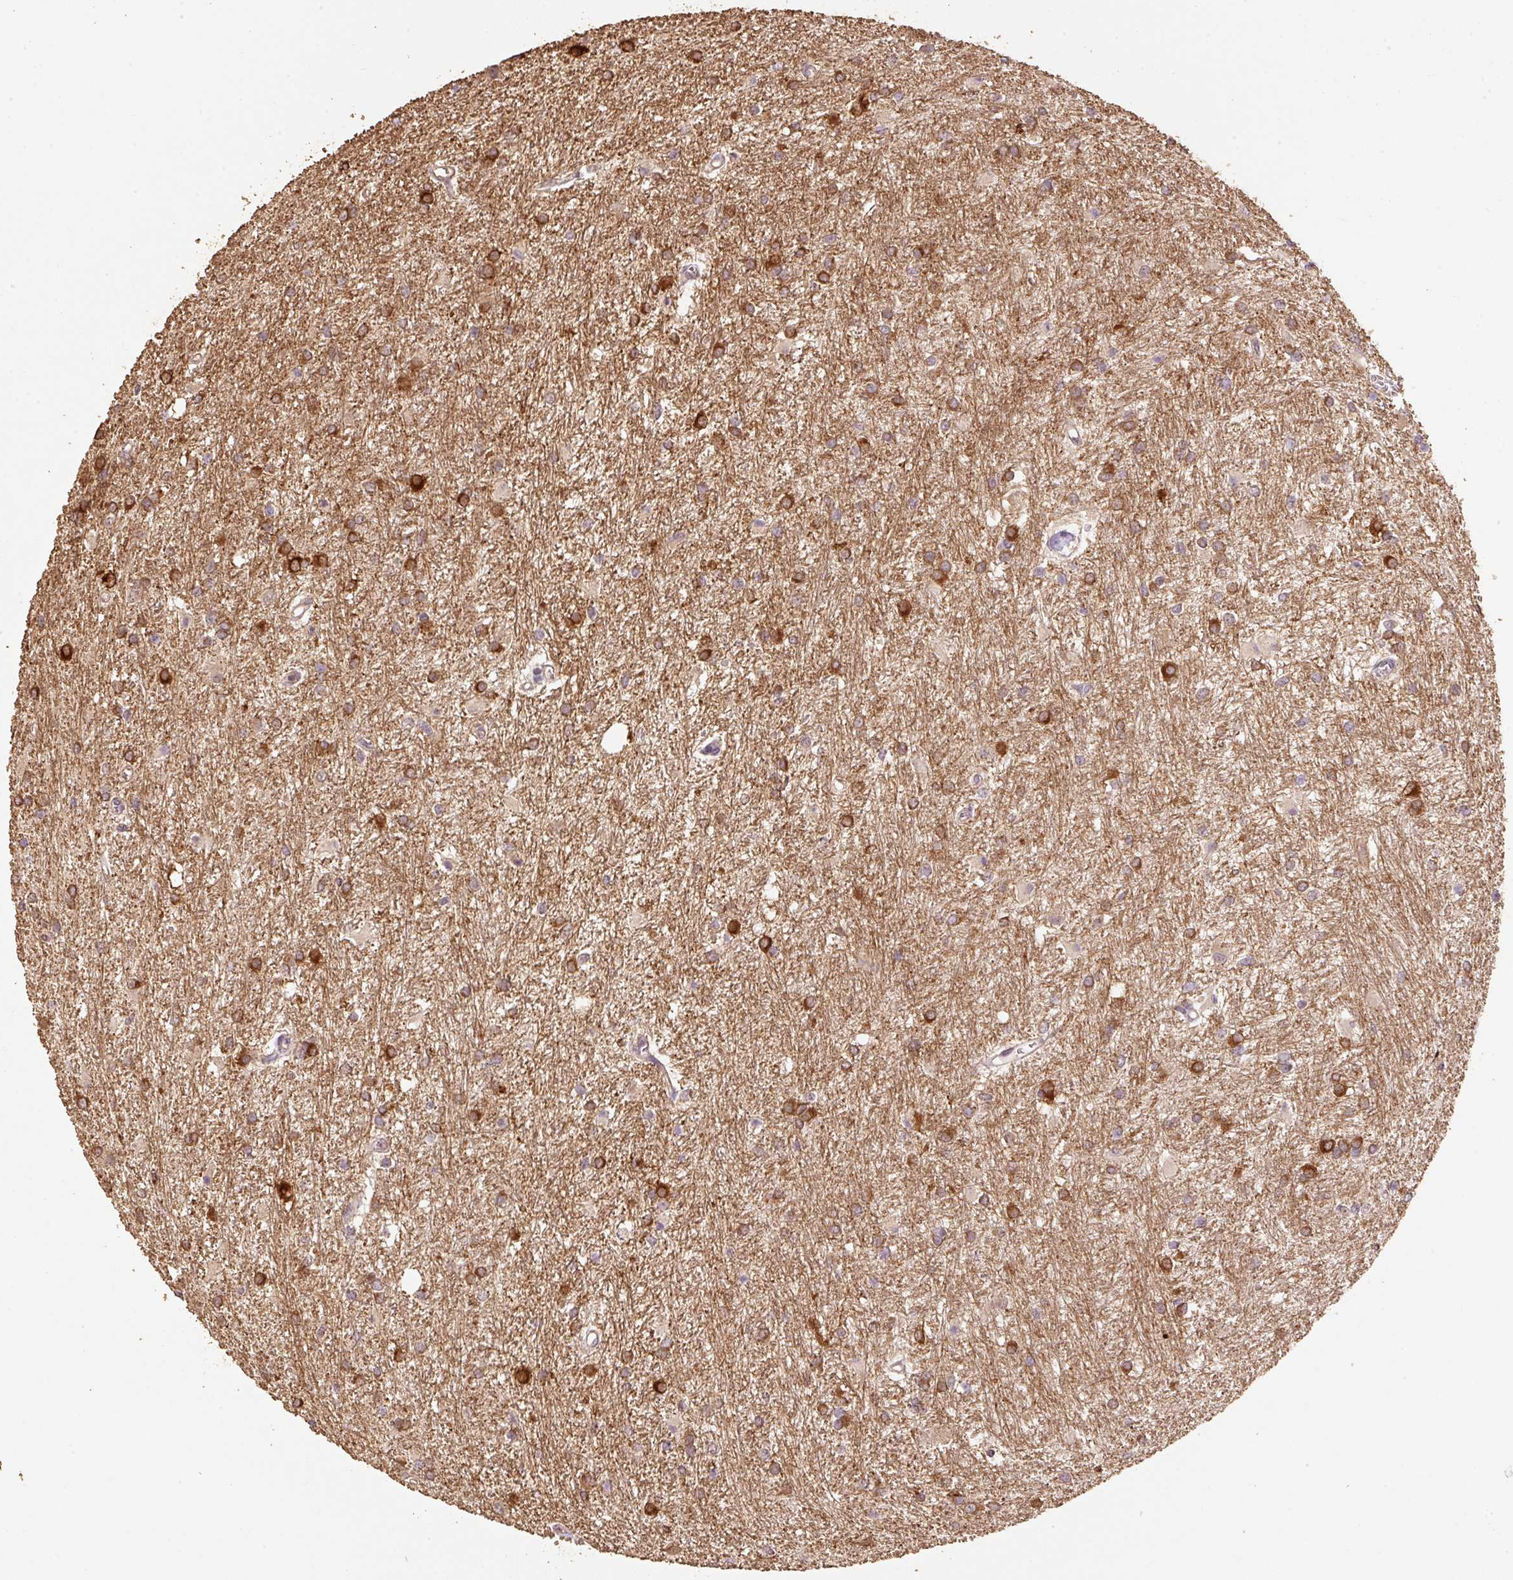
{"staining": {"intensity": "strong", "quantity": "25%-75%", "location": "cytoplasmic/membranous,nuclear"}, "tissue": "glioma", "cell_type": "Tumor cells", "image_type": "cancer", "snomed": [{"axis": "morphology", "description": "Glioma, malignant, High grade"}, {"axis": "topography", "description": "Brain"}], "caption": "A micrograph of malignant high-grade glioma stained for a protein reveals strong cytoplasmic/membranous and nuclear brown staining in tumor cells.", "gene": "HERC2", "patient": {"sex": "female", "age": 50}}